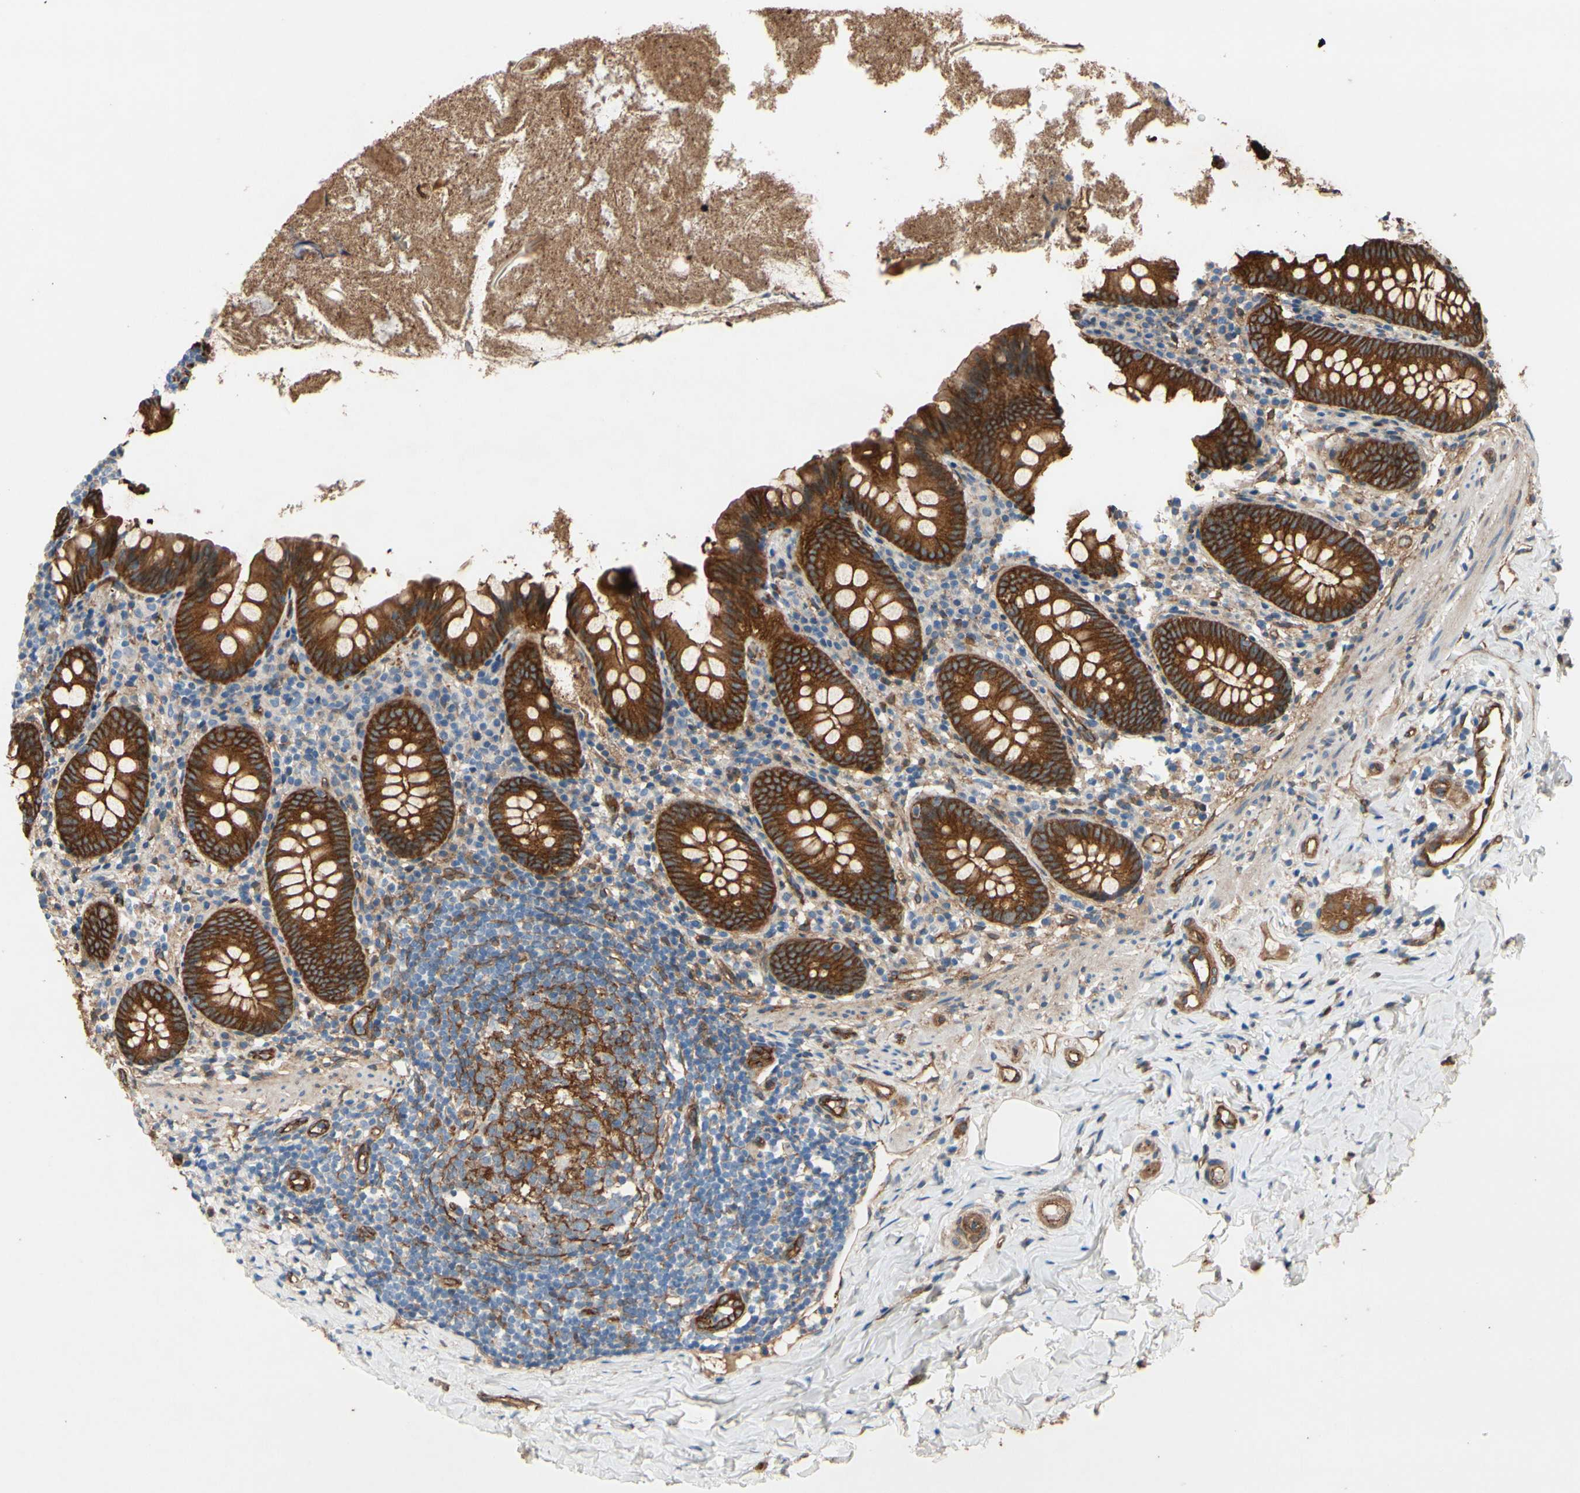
{"staining": {"intensity": "strong", "quantity": ">75%", "location": "cytoplasmic/membranous"}, "tissue": "appendix", "cell_type": "Glandular cells", "image_type": "normal", "snomed": [{"axis": "morphology", "description": "Normal tissue, NOS"}, {"axis": "topography", "description": "Appendix"}], "caption": "Strong cytoplasmic/membranous positivity is present in about >75% of glandular cells in normal appendix. The staining was performed using DAB (3,3'-diaminobenzidine) to visualize the protein expression in brown, while the nuclei were stained in blue with hematoxylin (Magnification: 20x).", "gene": "CTTNBP2", "patient": {"sex": "male", "age": 52}}